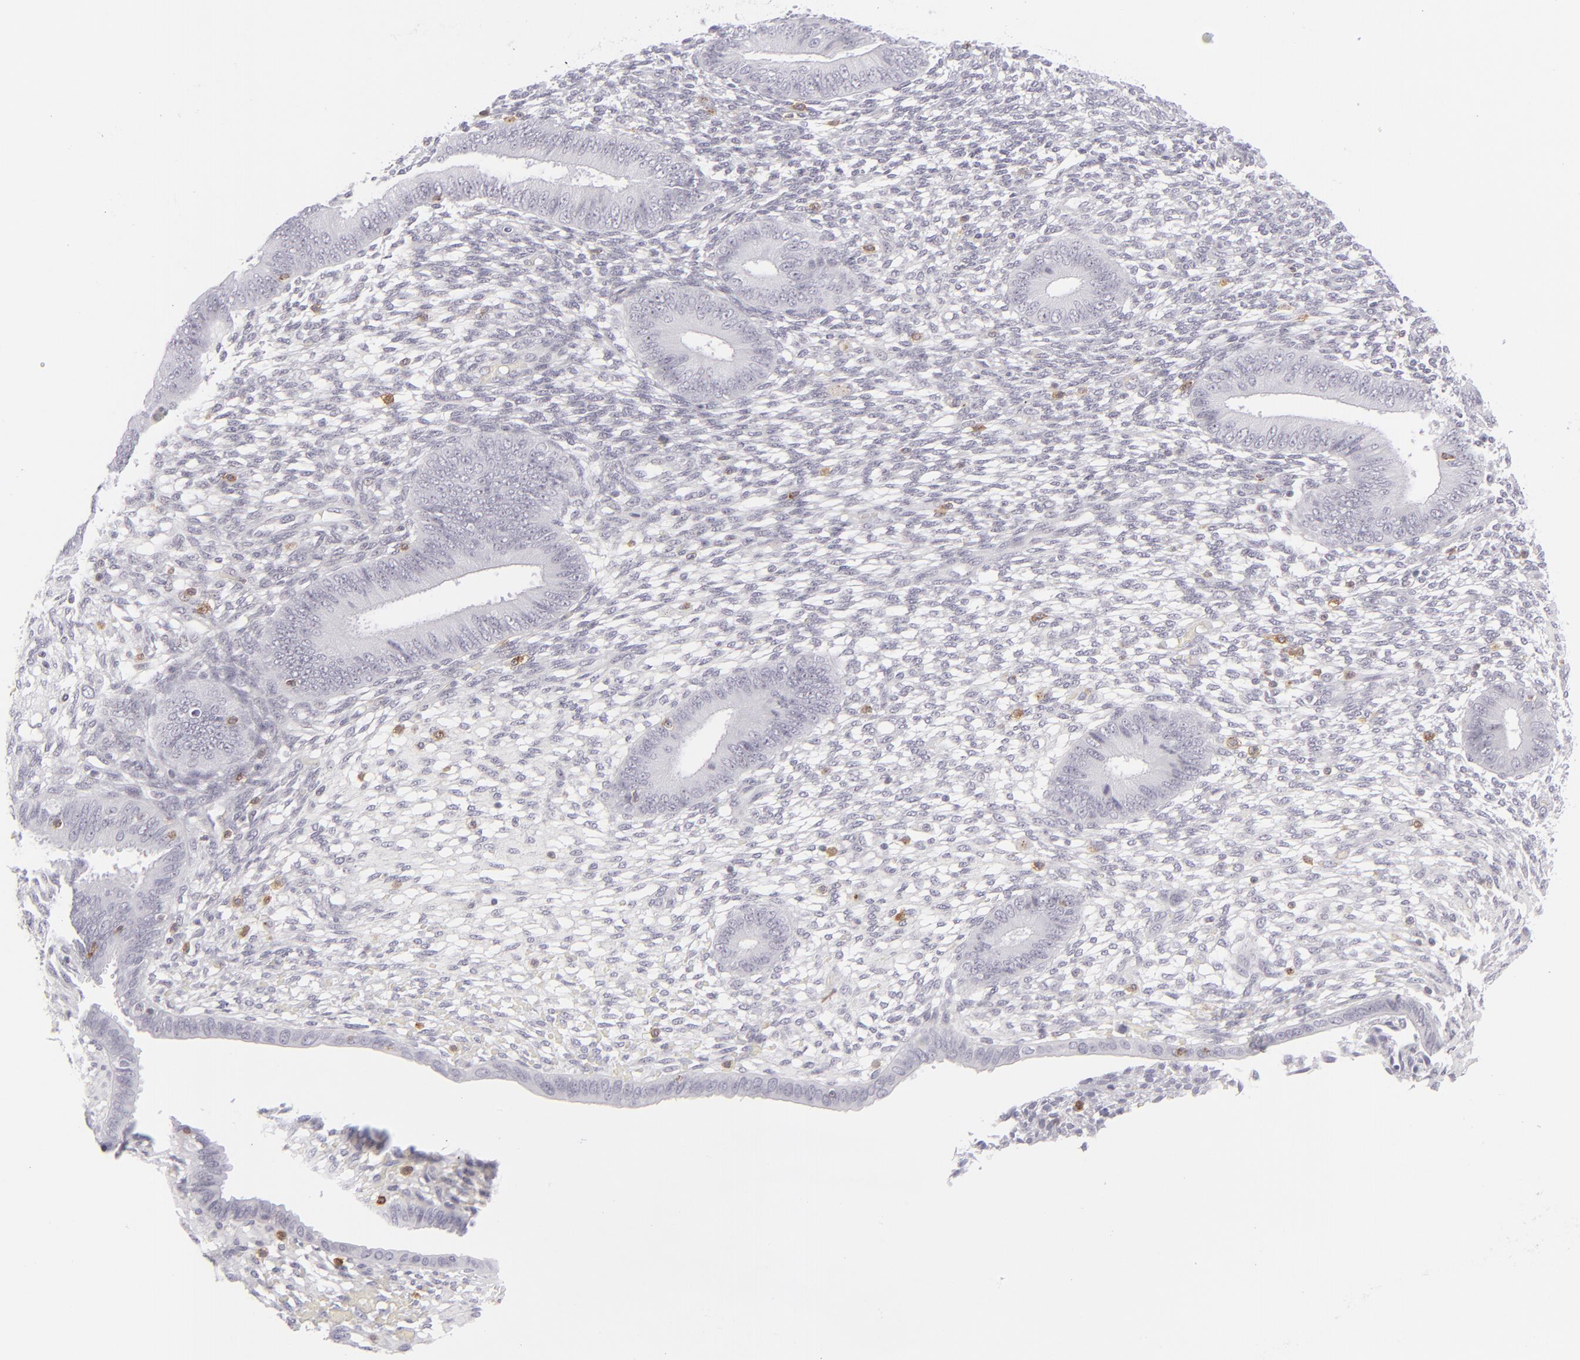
{"staining": {"intensity": "negative", "quantity": "none", "location": "none"}, "tissue": "endometrium", "cell_type": "Cells in endometrial stroma", "image_type": "normal", "snomed": [{"axis": "morphology", "description": "Normal tissue, NOS"}, {"axis": "topography", "description": "Endometrium"}], "caption": "Cells in endometrial stroma show no significant protein expression in benign endometrium. (Brightfield microscopy of DAB (3,3'-diaminobenzidine) immunohistochemistry at high magnification).", "gene": "CD7", "patient": {"sex": "female", "age": 42}}